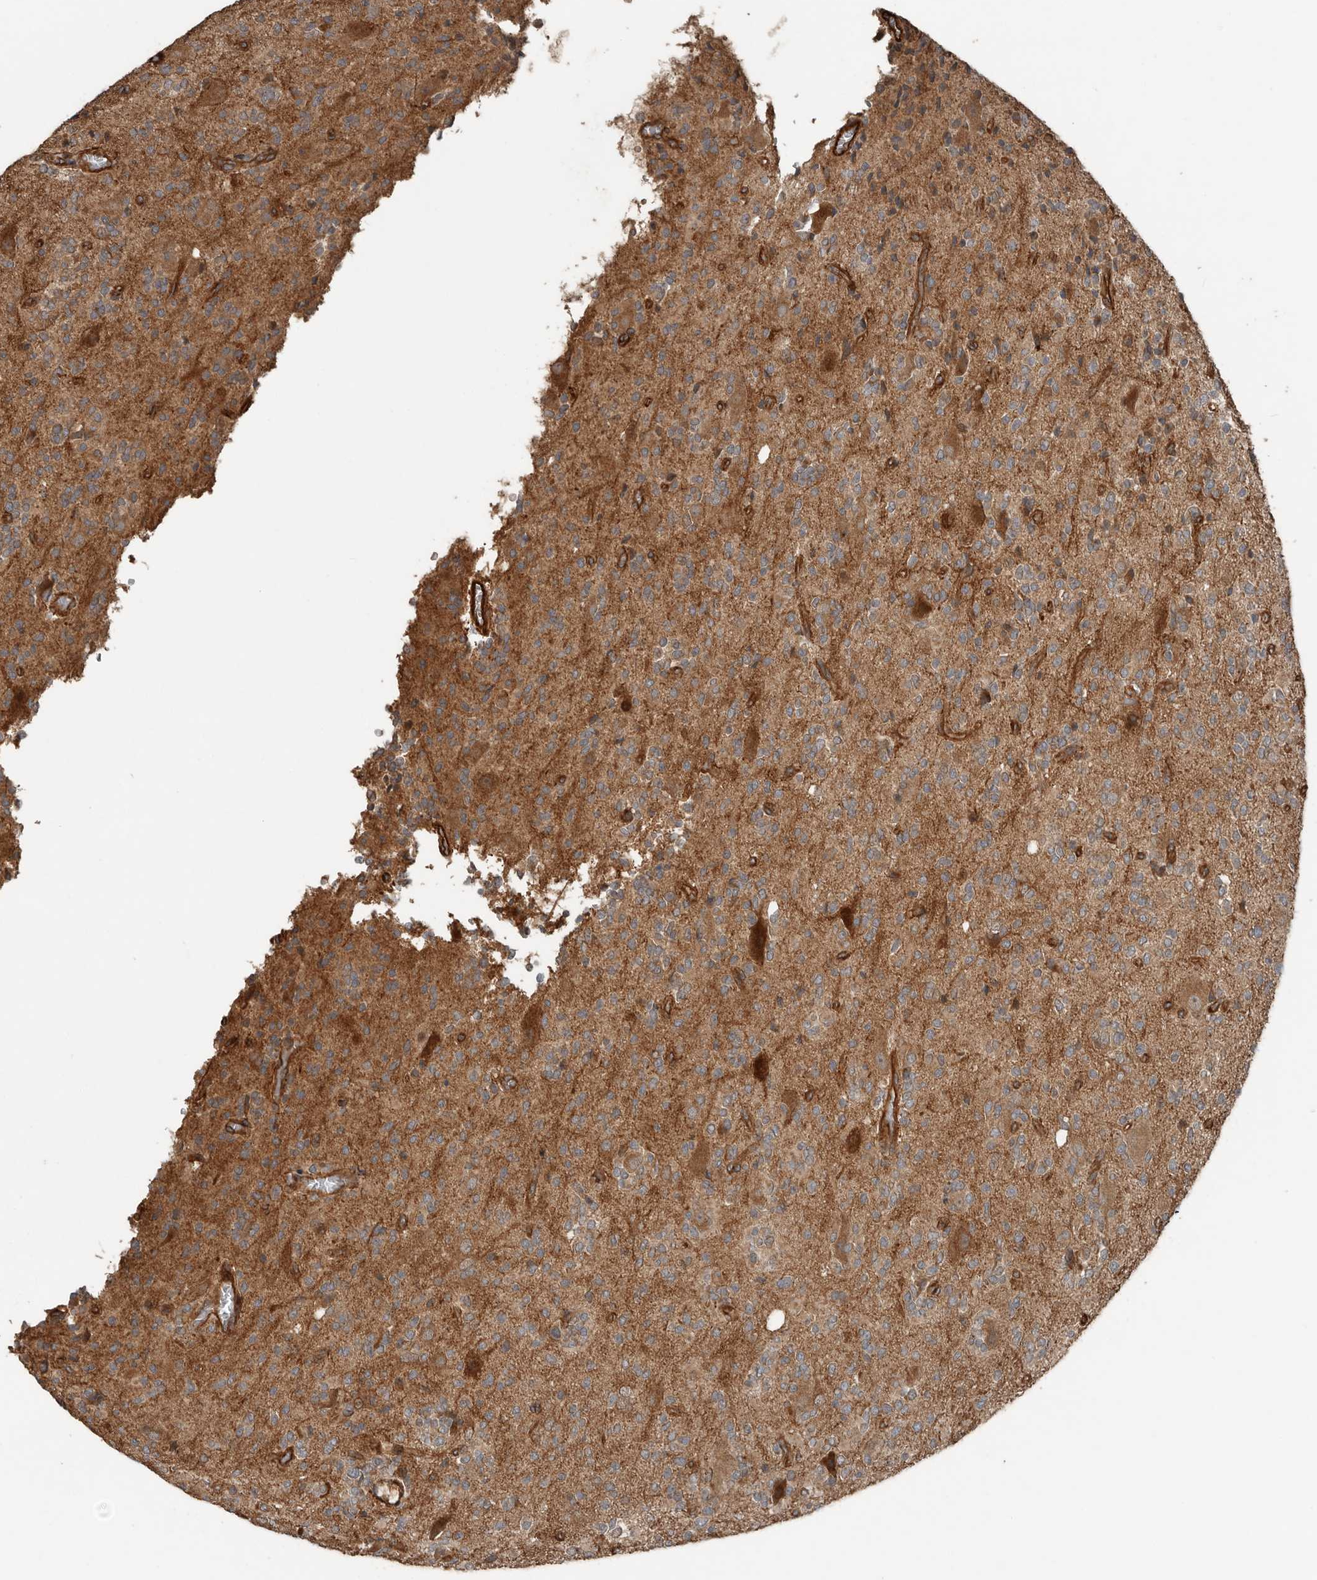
{"staining": {"intensity": "moderate", "quantity": "<25%", "location": "cytoplasmic/membranous"}, "tissue": "glioma", "cell_type": "Tumor cells", "image_type": "cancer", "snomed": [{"axis": "morphology", "description": "Glioma, malignant, High grade"}, {"axis": "topography", "description": "Brain"}], "caption": "Moderate cytoplasmic/membranous protein expression is appreciated in about <25% of tumor cells in glioma. The staining is performed using DAB brown chromogen to label protein expression. The nuclei are counter-stained blue using hematoxylin.", "gene": "YOD1", "patient": {"sex": "male", "age": 34}}